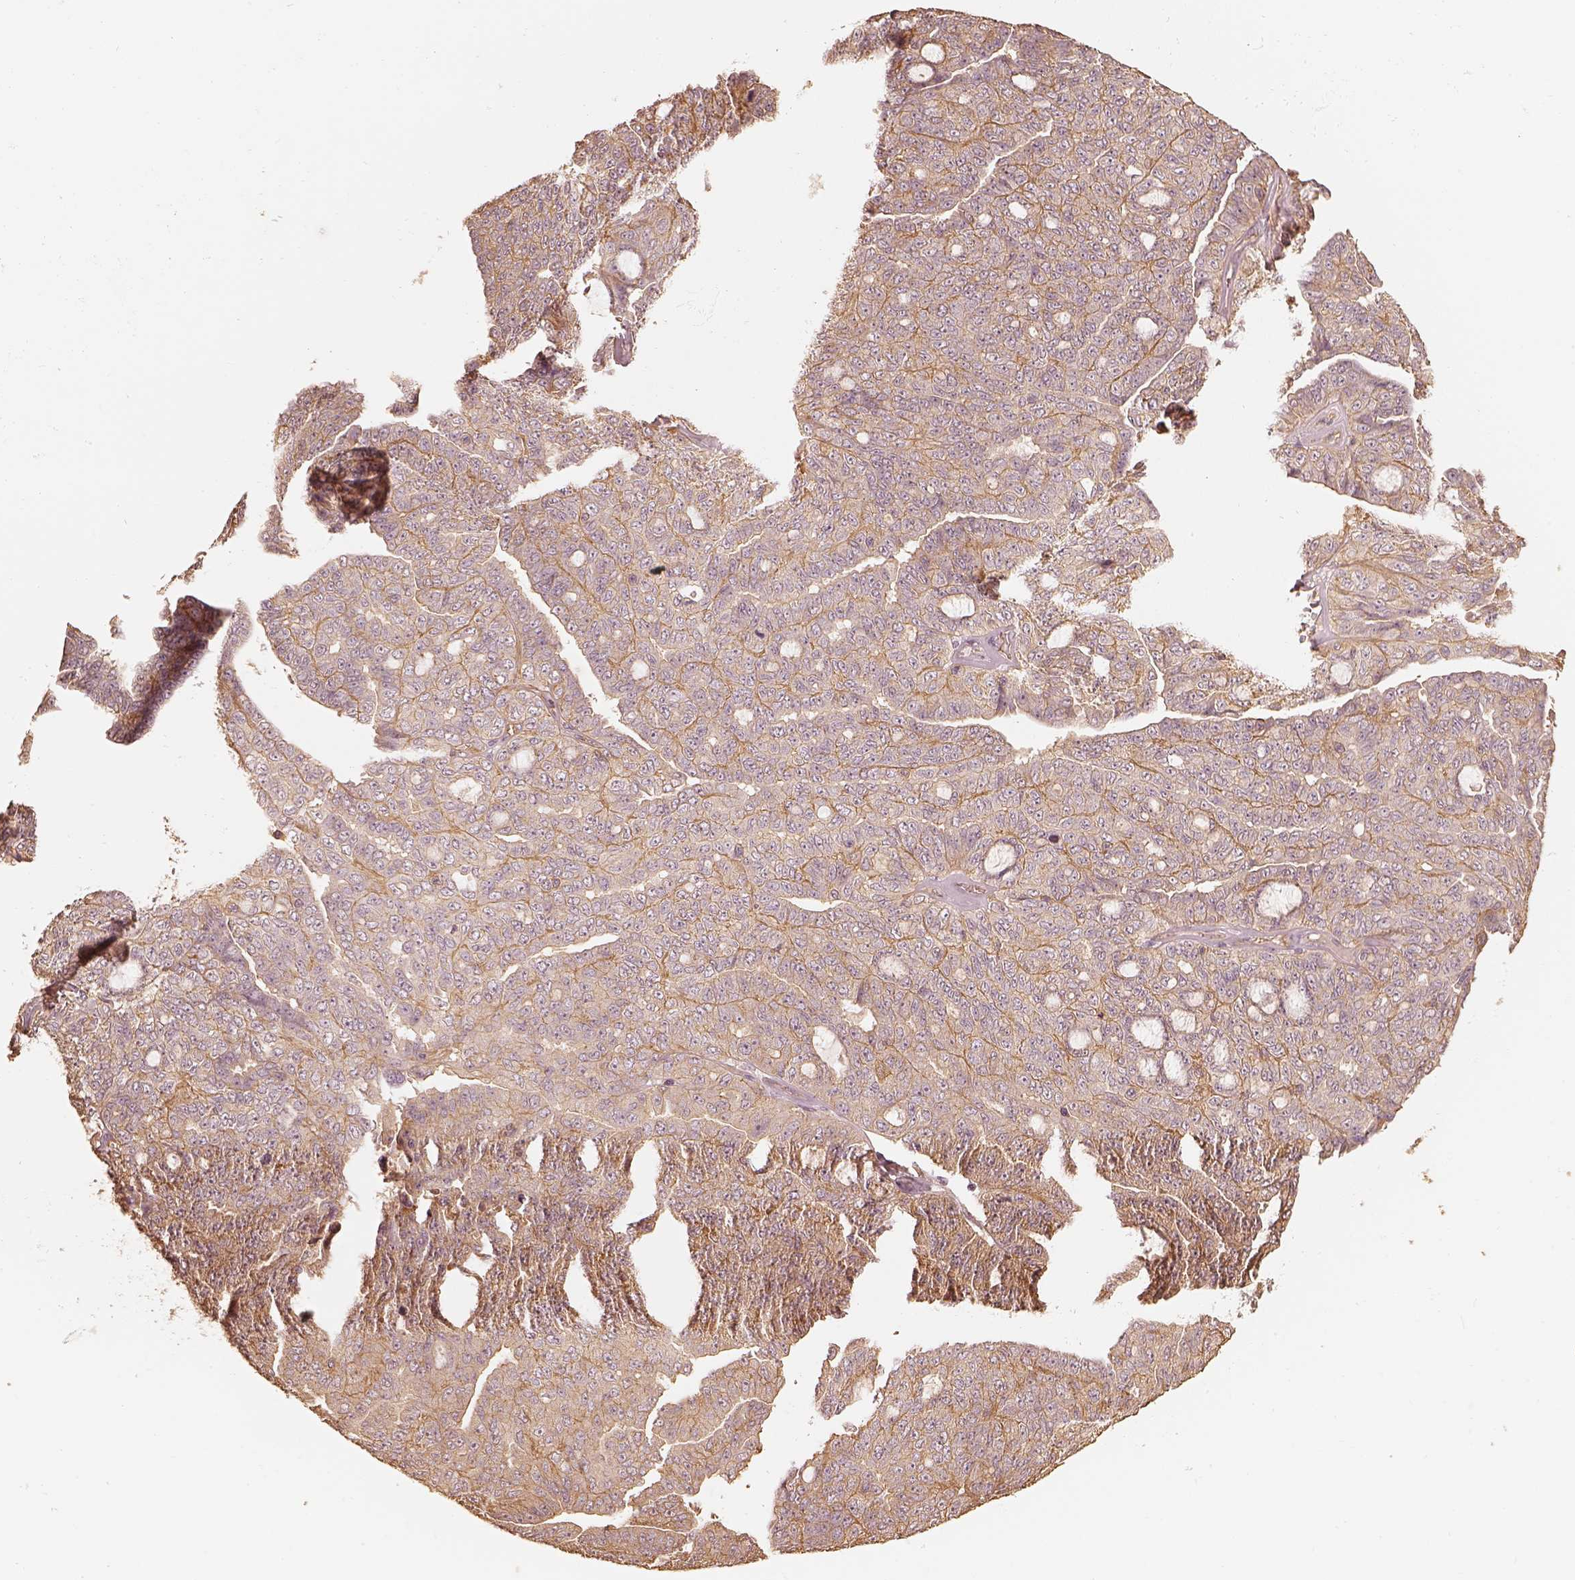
{"staining": {"intensity": "moderate", "quantity": "25%-75%", "location": "cytoplasmic/membranous"}, "tissue": "ovarian cancer", "cell_type": "Tumor cells", "image_type": "cancer", "snomed": [{"axis": "morphology", "description": "Cystadenocarcinoma, serous, NOS"}, {"axis": "topography", "description": "Ovary"}], "caption": "This image displays ovarian cancer stained with immunohistochemistry (IHC) to label a protein in brown. The cytoplasmic/membranous of tumor cells show moderate positivity for the protein. Nuclei are counter-stained blue.", "gene": "WDR7", "patient": {"sex": "female", "age": 71}}